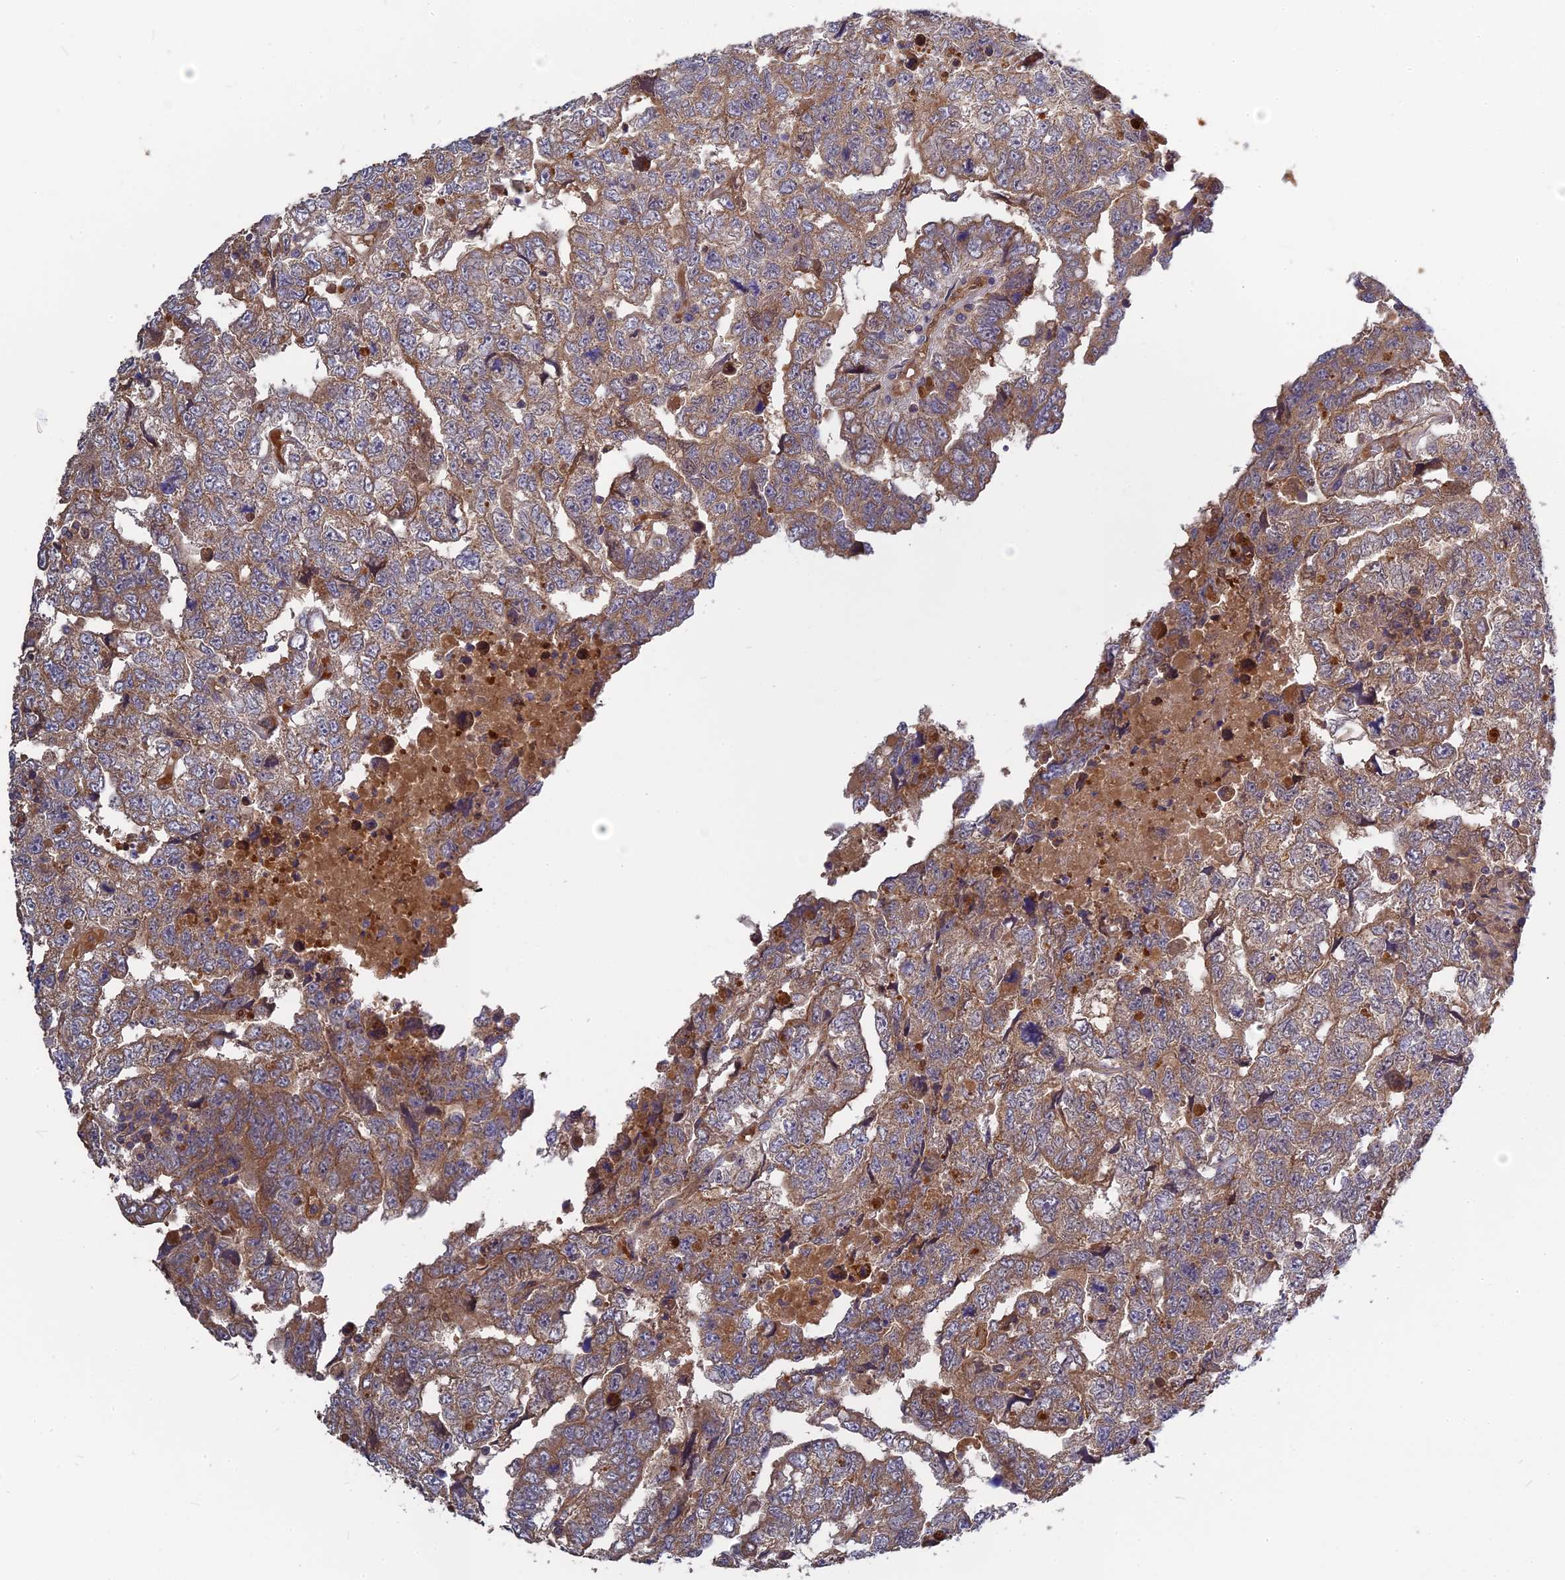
{"staining": {"intensity": "moderate", "quantity": ">75%", "location": "cytoplasmic/membranous"}, "tissue": "testis cancer", "cell_type": "Tumor cells", "image_type": "cancer", "snomed": [{"axis": "morphology", "description": "Carcinoma, Embryonal, NOS"}, {"axis": "topography", "description": "Testis"}], "caption": "An immunohistochemistry (IHC) histopathology image of neoplastic tissue is shown. Protein staining in brown shows moderate cytoplasmic/membranous positivity in testis embryonal carcinoma within tumor cells.", "gene": "RPIA", "patient": {"sex": "male", "age": 36}}